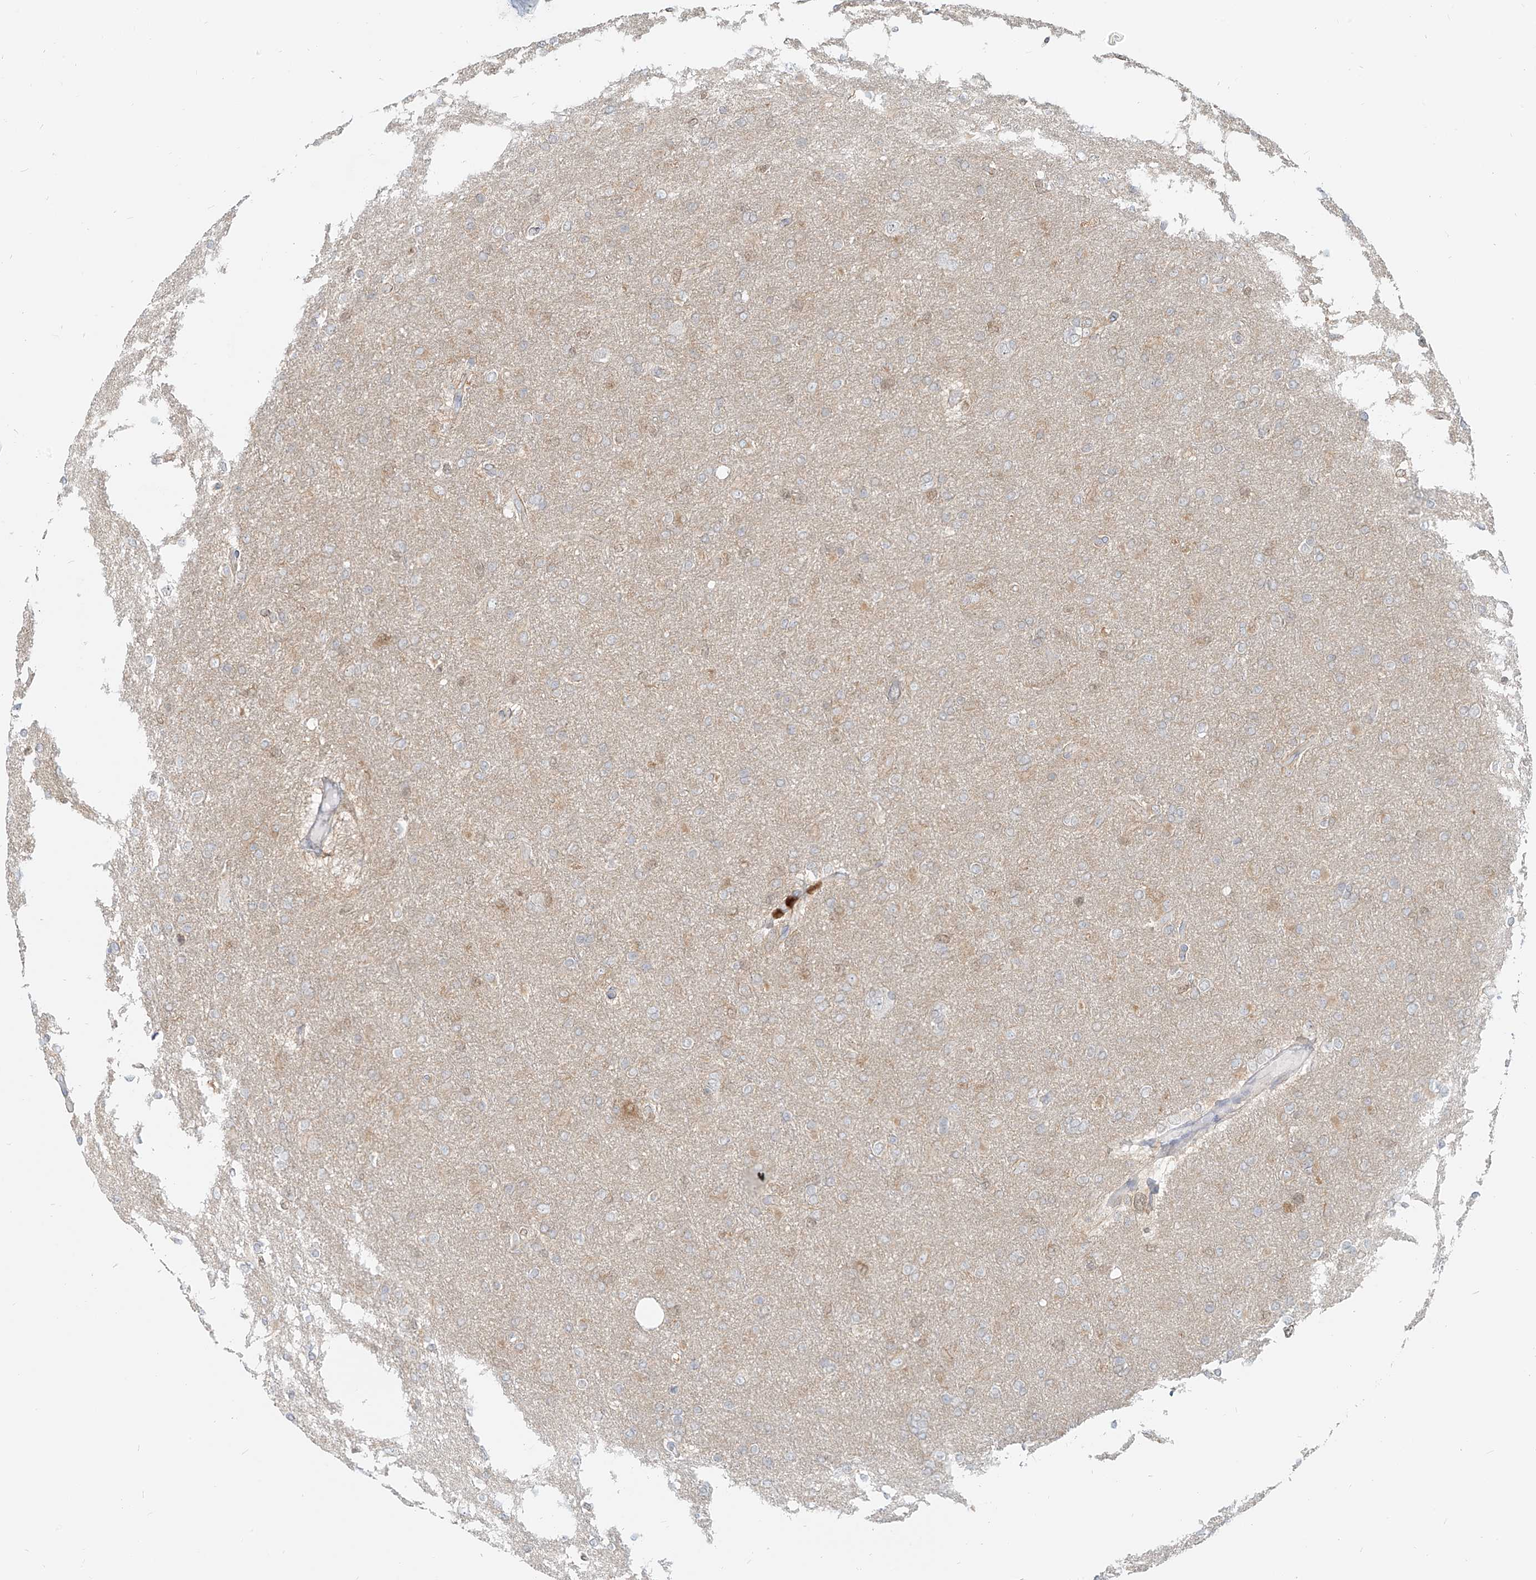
{"staining": {"intensity": "negative", "quantity": "none", "location": "none"}, "tissue": "glioma", "cell_type": "Tumor cells", "image_type": "cancer", "snomed": [{"axis": "morphology", "description": "Glioma, malignant, High grade"}, {"axis": "topography", "description": "Cerebral cortex"}], "caption": "Glioma was stained to show a protein in brown. There is no significant staining in tumor cells.", "gene": "PGD", "patient": {"sex": "female", "age": 36}}